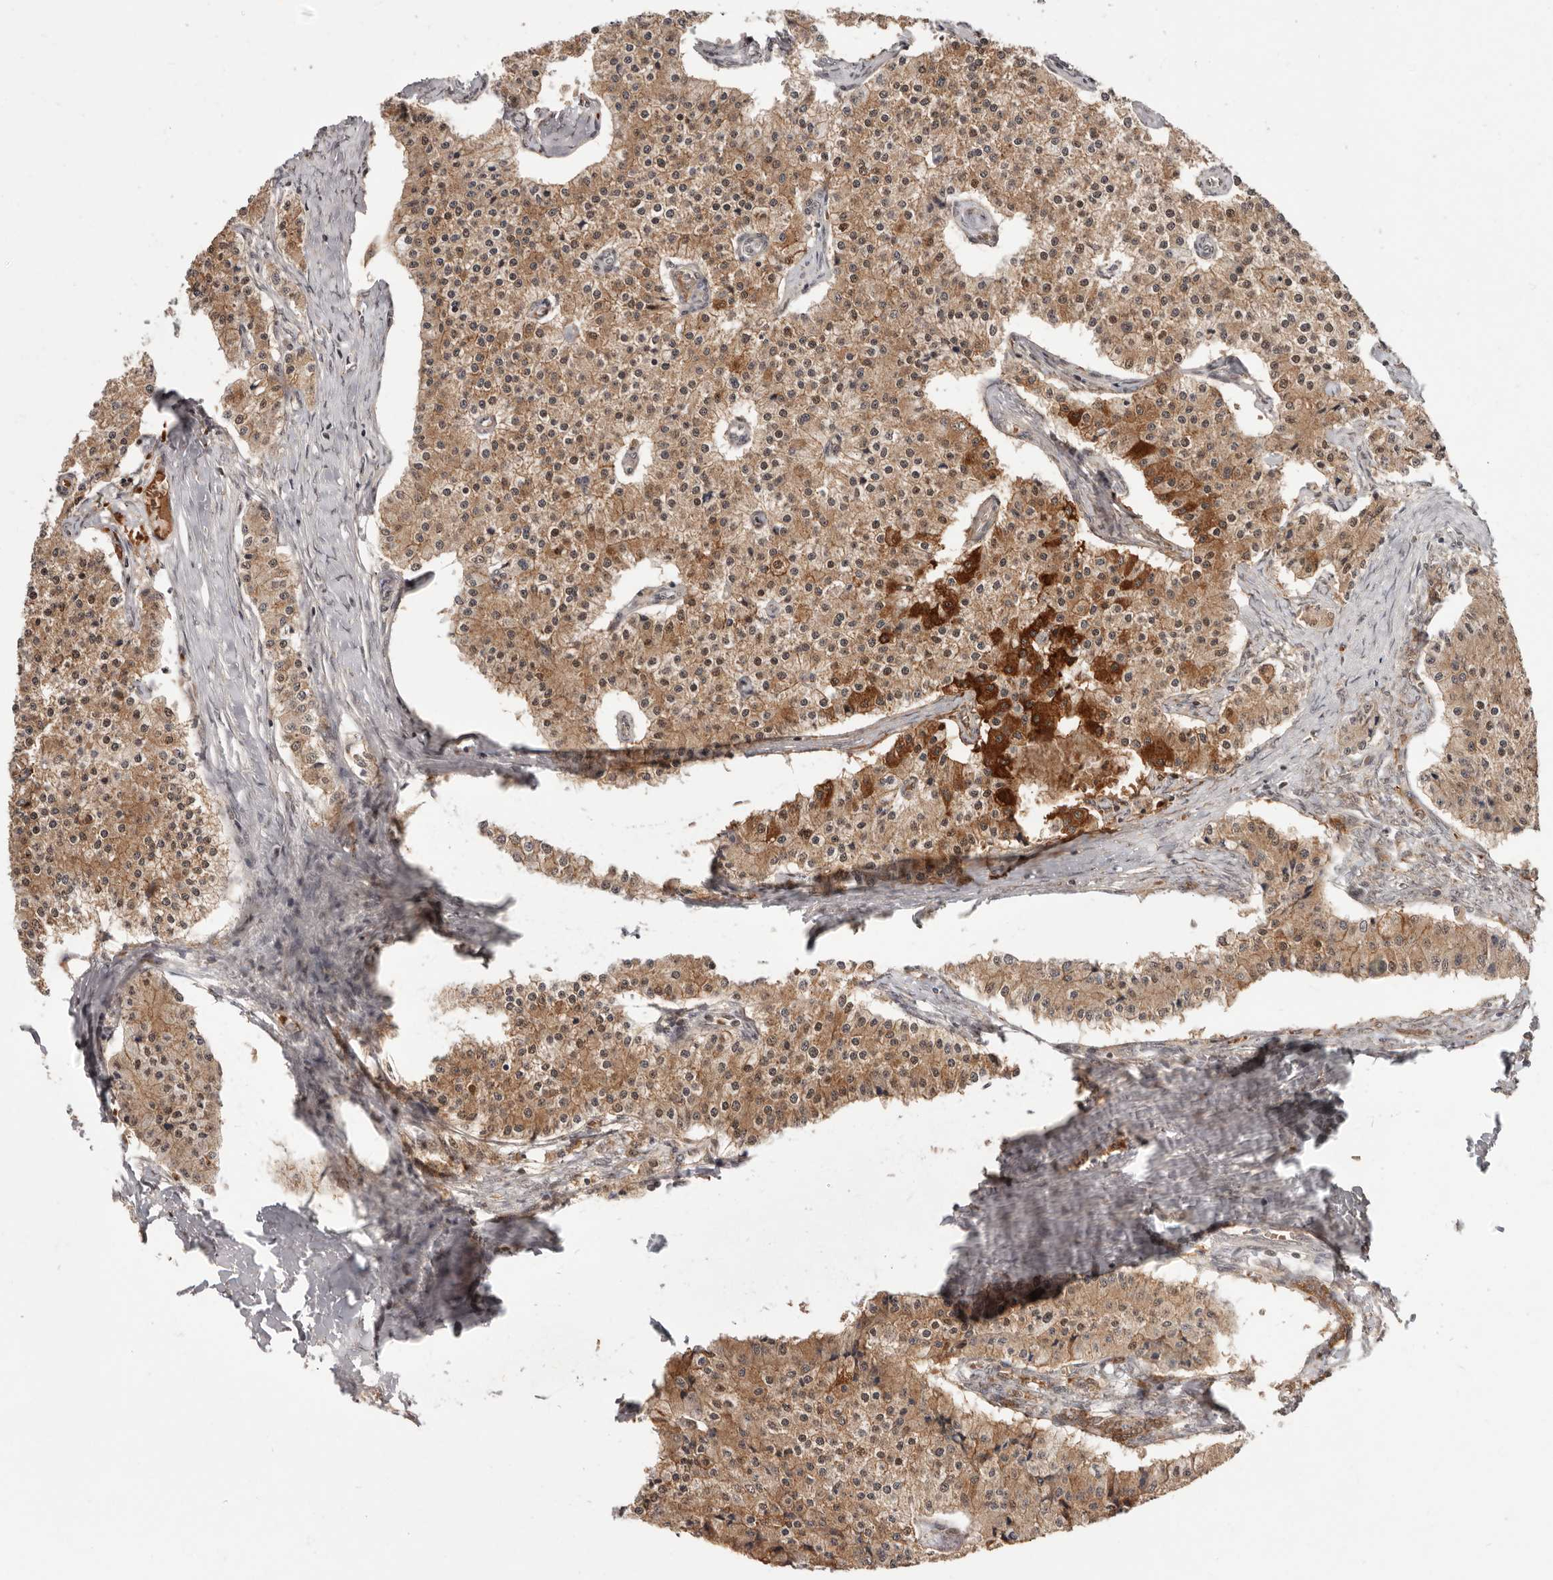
{"staining": {"intensity": "moderate", "quantity": ">75%", "location": "cytoplasmic/membranous,nuclear"}, "tissue": "carcinoid", "cell_type": "Tumor cells", "image_type": "cancer", "snomed": [{"axis": "morphology", "description": "Carcinoid, malignant, NOS"}, {"axis": "topography", "description": "Colon"}], "caption": "Carcinoid stained for a protein (brown) shows moderate cytoplasmic/membranous and nuclear positive staining in about >75% of tumor cells.", "gene": "NCOA3", "patient": {"sex": "female", "age": 52}}